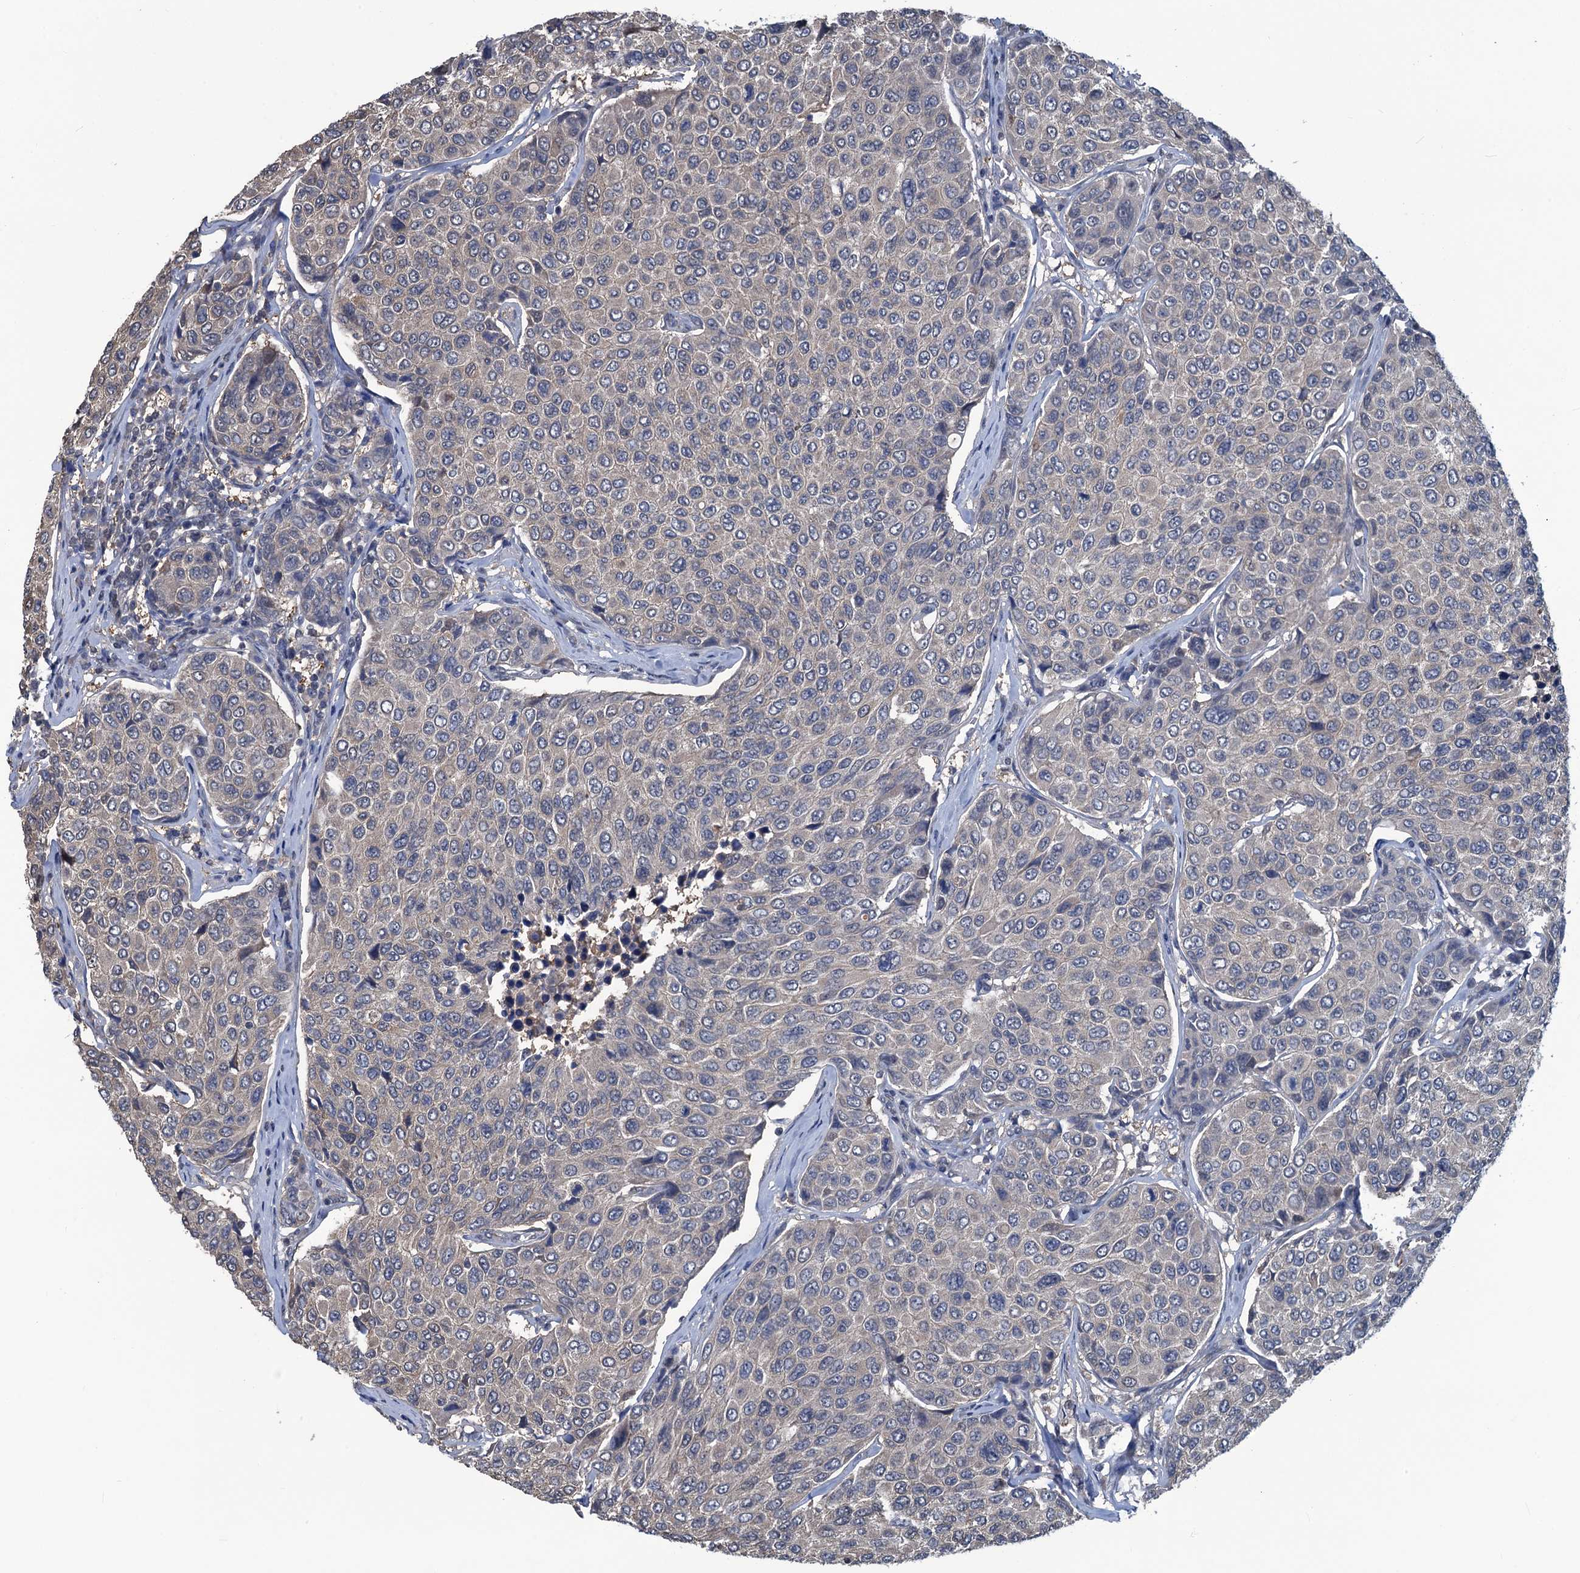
{"staining": {"intensity": "weak", "quantity": "<25%", "location": "cytoplasmic/membranous"}, "tissue": "breast cancer", "cell_type": "Tumor cells", "image_type": "cancer", "snomed": [{"axis": "morphology", "description": "Duct carcinoma"}, {"axis": "topography", "description": "Breast"}], "caption": "Human breast cancer (invasive ductal carcinoma) stained for a protein using IHC reveals no positivity in tumor cells.", "gene": "RTKN2", "patient": {"sex": "female", "age": 55}}